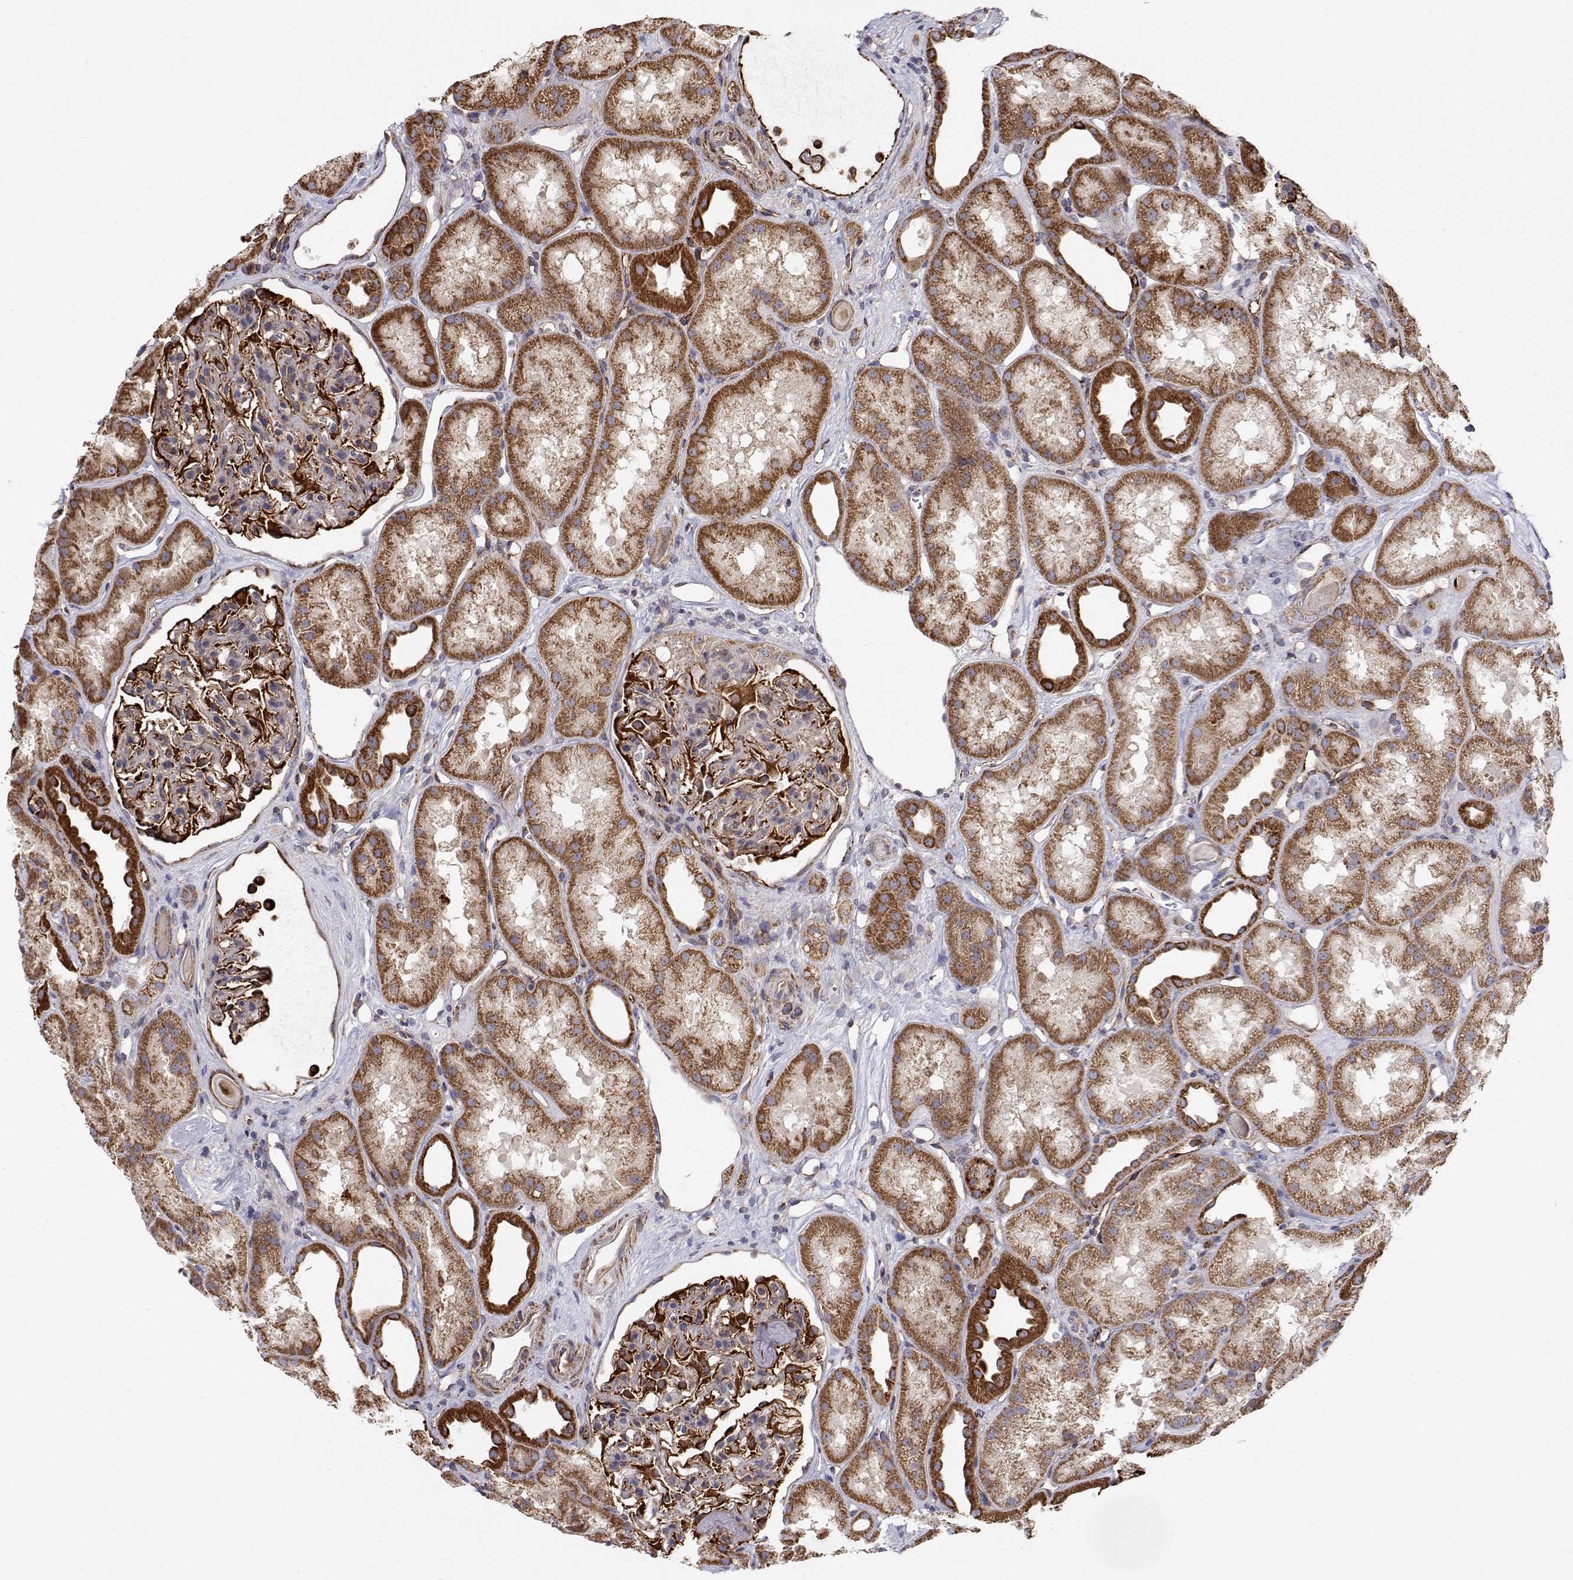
{"staining": {"intensity": "moderate", "quantity": "<25%", "location": "cytoplasmic/membranous"}, "tissue": "kidney", "cell_type": "Cells in glomeruli", "image_type": "normal", "snomed": [{"axis": "morphology", "description": "Normal tissue, NOS"}, {"axis": "topography", "description": "Kidney"}], "caption": "Immunohistochemical staining of normal human kidney shows low levels of moderate cytoplasmic/membranous staining in about <25% of cells in glomeruli. The protein is shown in brown color, while the nuclei are stained blue.", "gene": "SPICE1", "patient": {"sex": "male", "age": 61}}